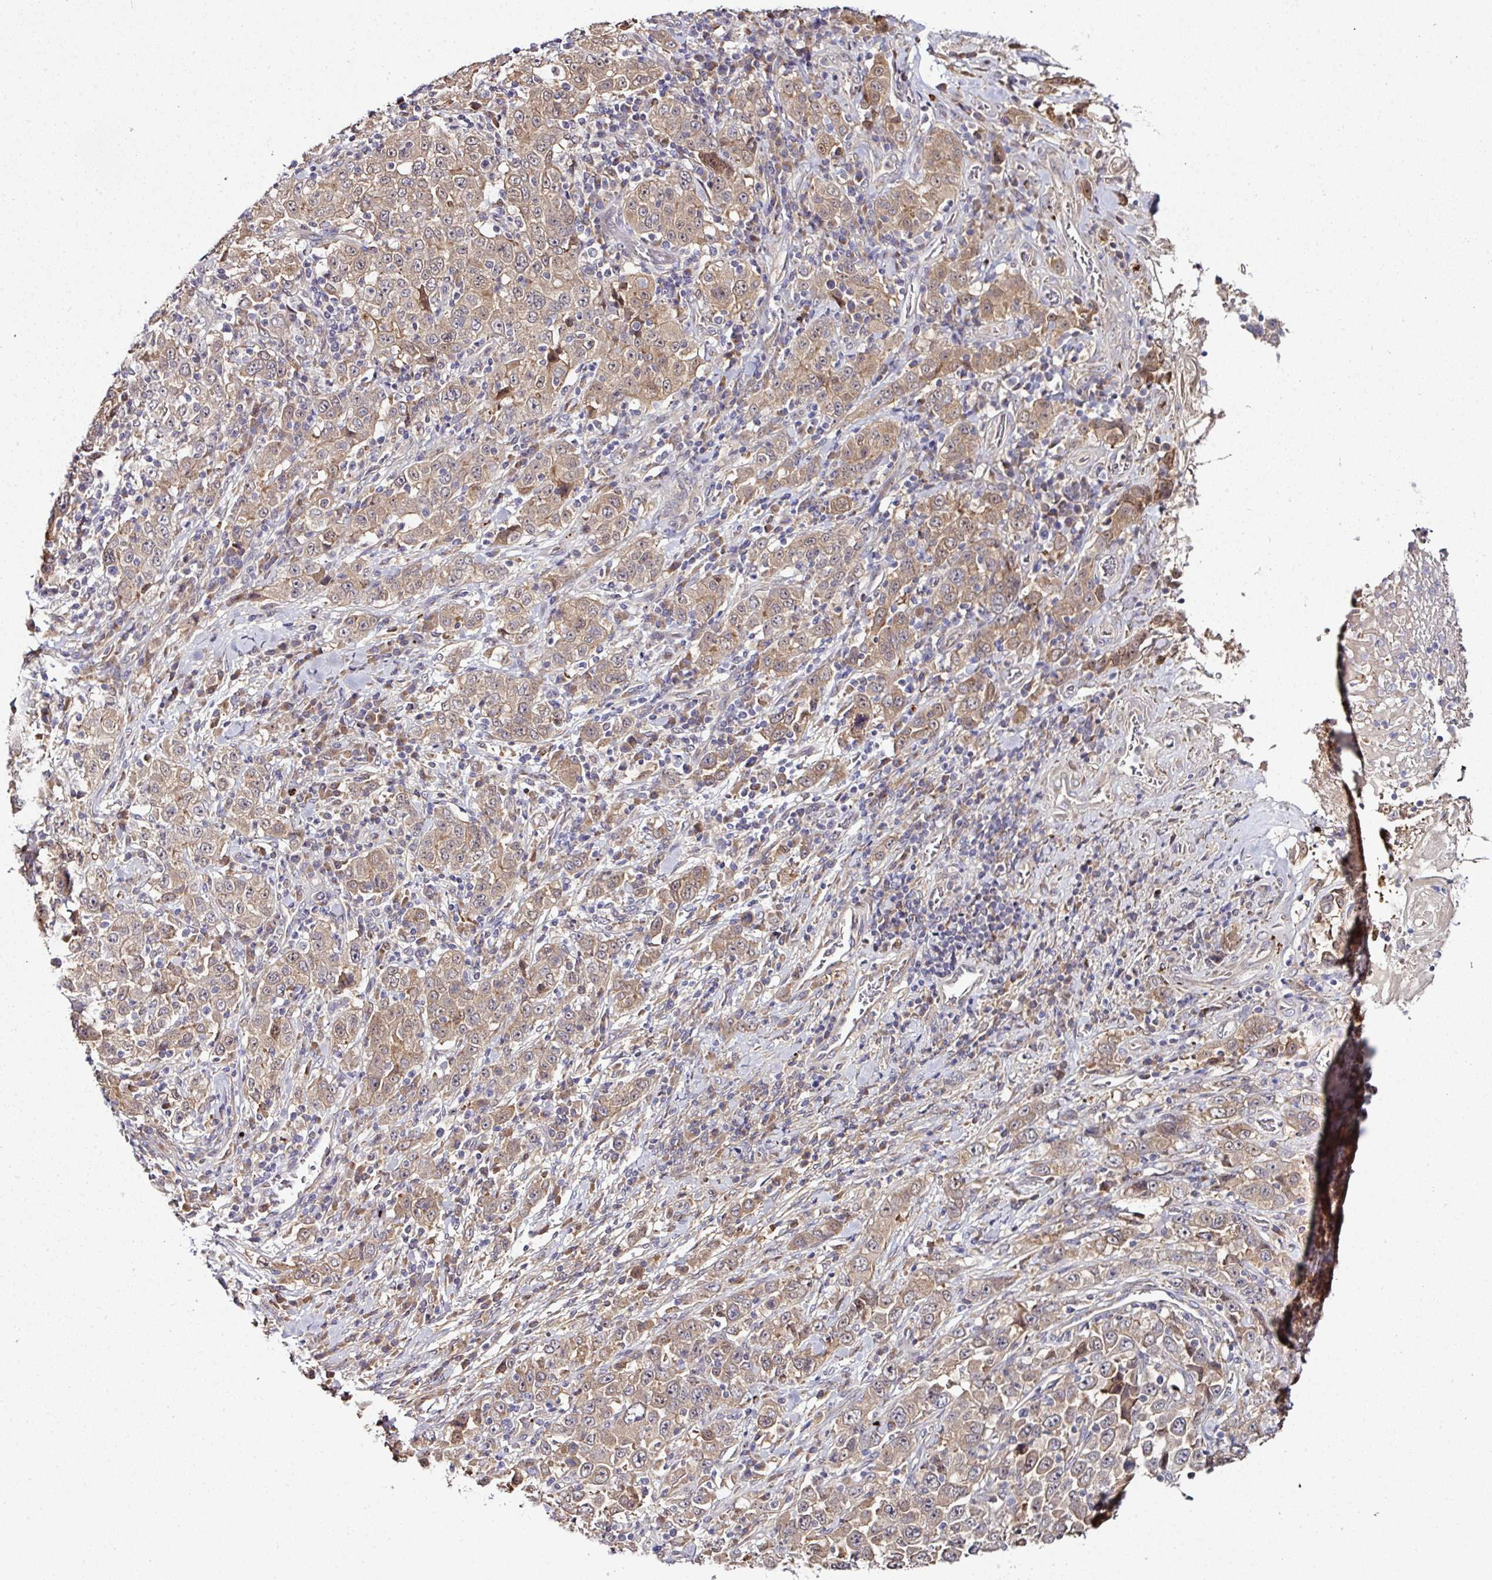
{"staining": {"intensity": "moderate", "quantity": ">75%", "location": "cytoplasmic/membranous"}, "tissue": "stomach cancer", "cell_type": "Tumor cells", "image_type": "cancer", "snomed": [{"axis": "morphology", "description": "Normal tissue, NOS"}, {"axis": "morphology", "description": "Adenocarcinoma, NOS"}, {"axis": "topography", "description": "Stomach, upper"}, {"axis": "topography", "description": "Stomach"}], "caption": "Adenocarcinoma (stomach) tissue displays moderate cytoplasmic/membranous expression in about >75% of tumor cells, visualized by immunohistochemistry.", "gene": "CTDSP2", "patient": {"sex": "male", "age": 59}}